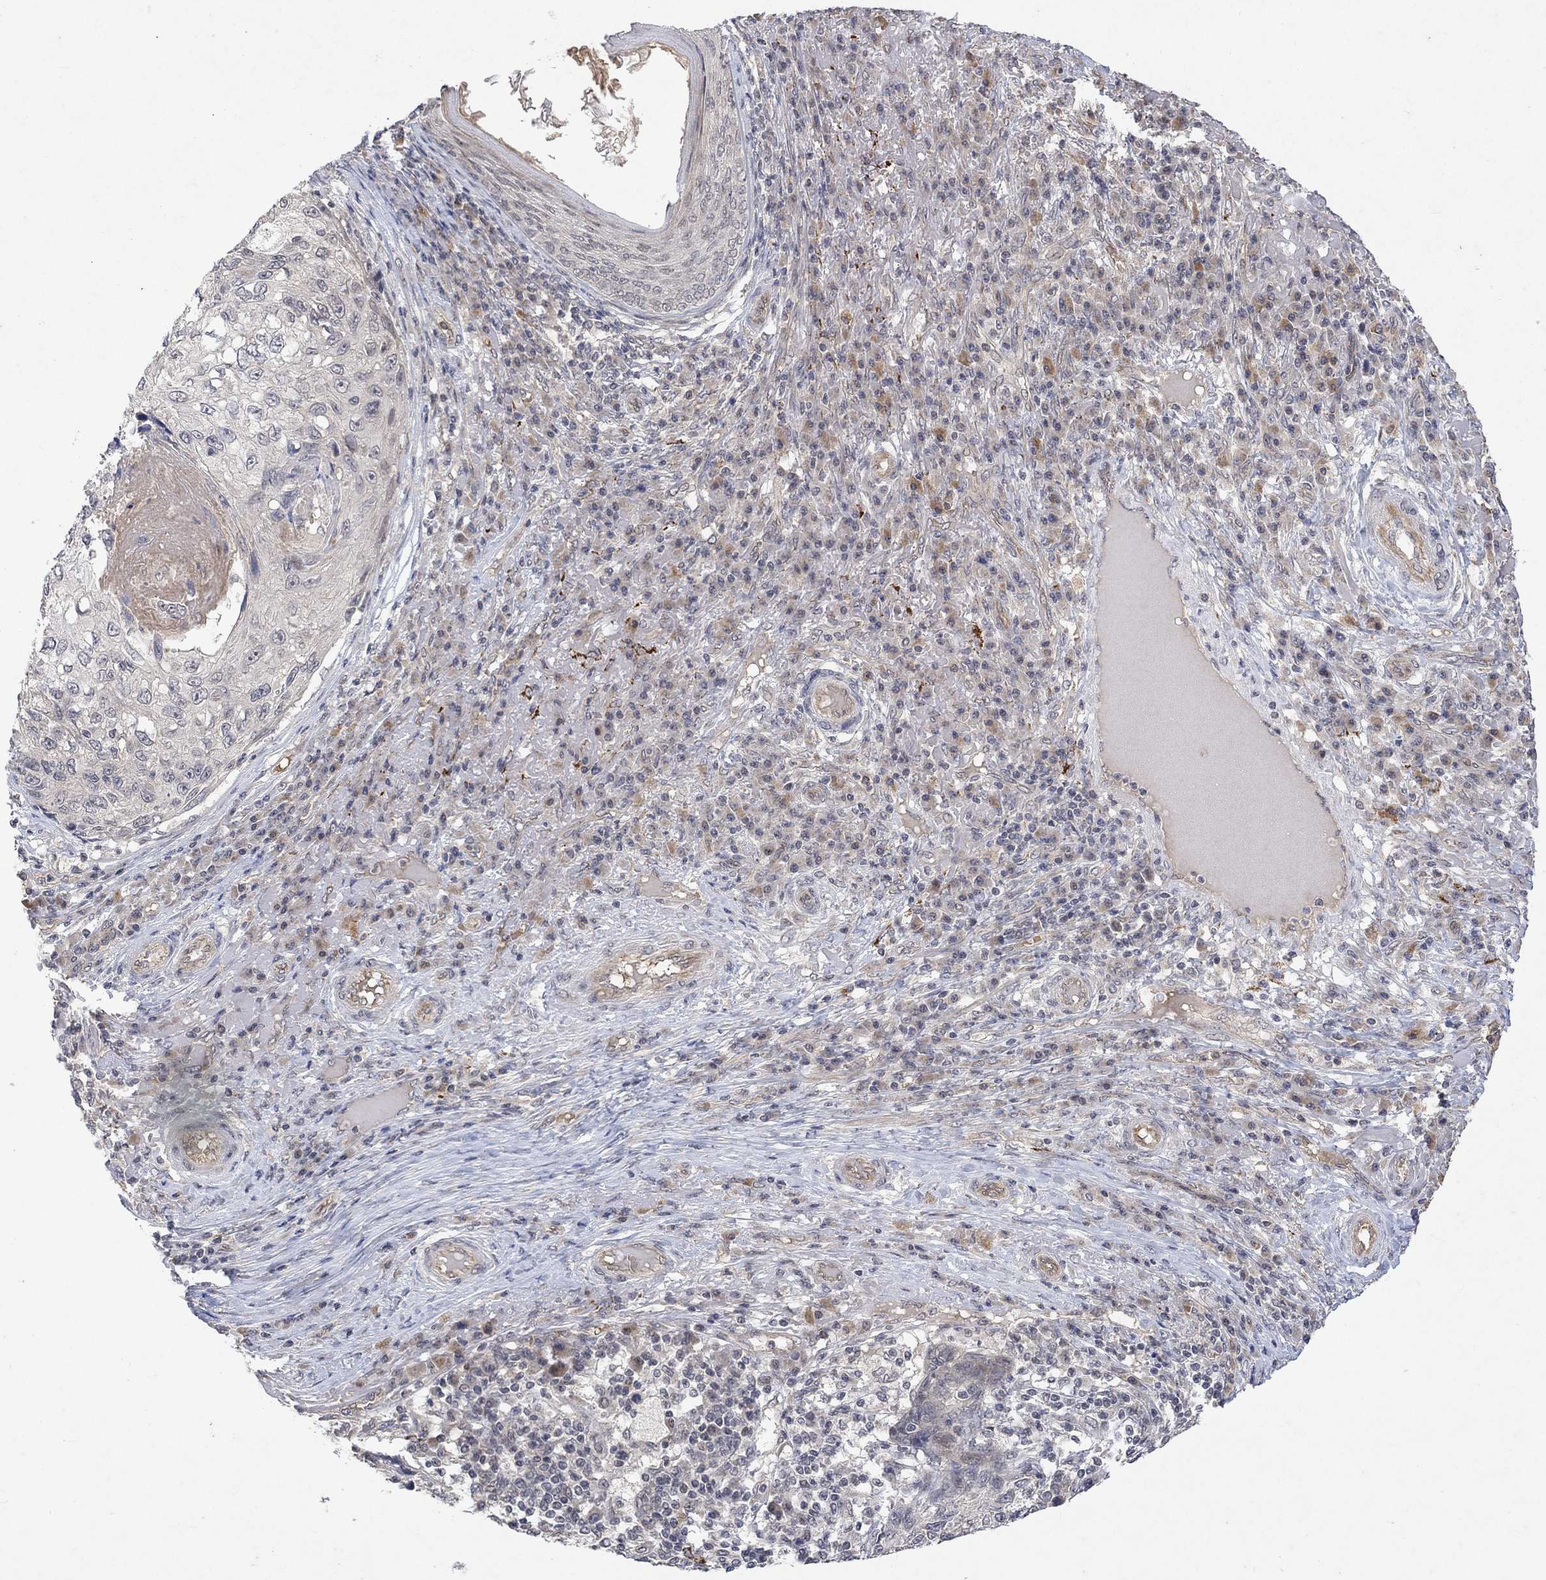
{"staining": {"intensity": "negative", "quantity": "none", "location": "none"}, "tissue": "skin cancer", "cell_type": "Tumor cells", "image_type": "cancer", "snomed": [{"axis": "morphology", "description": "Squamous cell carcinoma, NOS"}, {"axis": "topography", "description": "Skin"}], "caption": "A high-resolution micrograph shows immunohistochemistry (IHC) staining of skin cancer, which shows no significant expression in tumor cells.", "gene": "GRIN2D", "patient": {"sex": "male", "age": 92}}